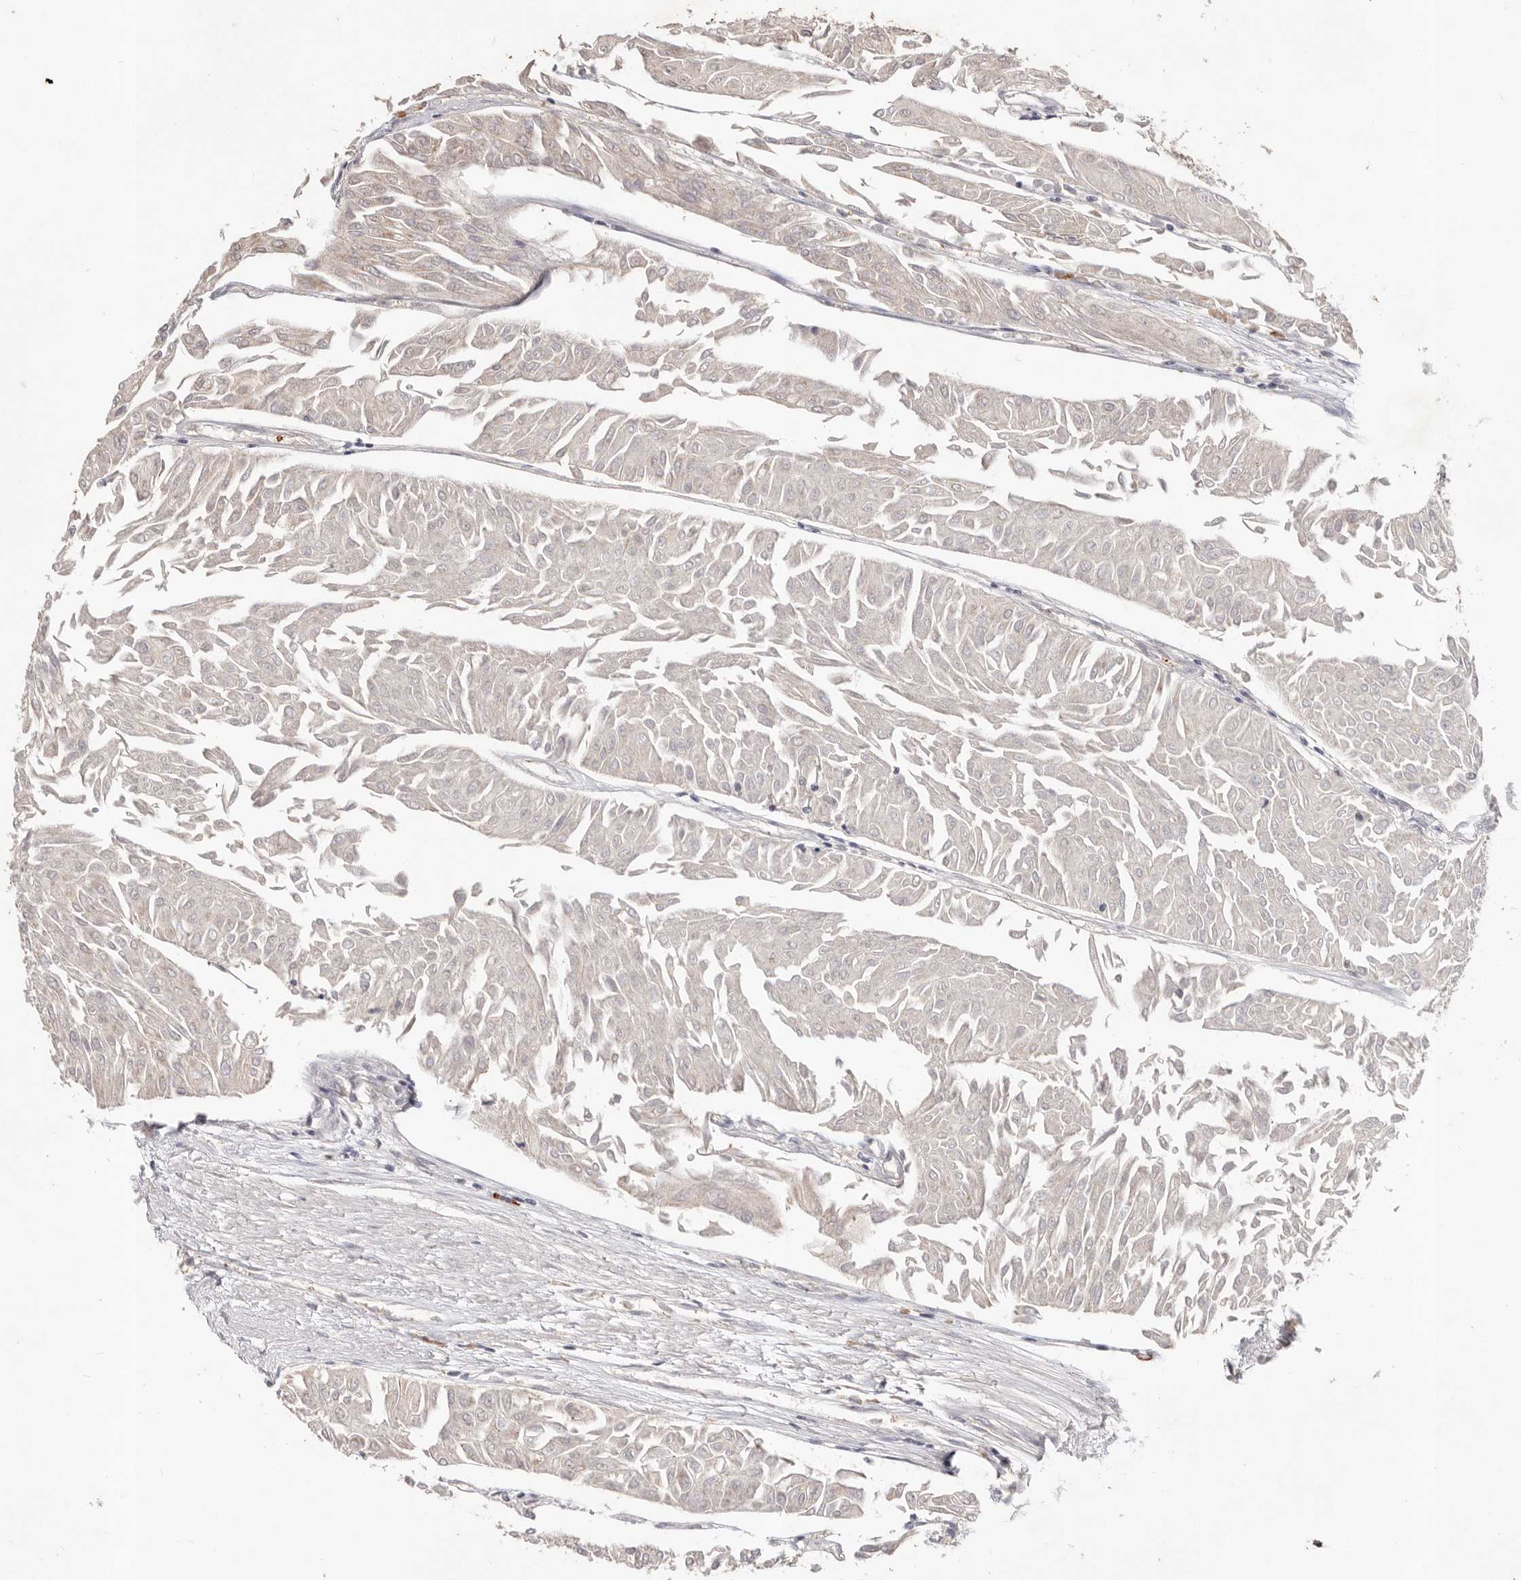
{"staining": {"intensity": "negative", "quantity": "none", "location": "none"}, "tissue": "urothelial cancer", "cell_type": "Tumor cells", "image_type": "cancer", "snomed": [{"axis": "morphology", "description": "Urothelial carcinoma, Low grade"}, {"axis": "topography", "description": "Urinary bladder"}], "caption": "The image reveals no significant positivity in tumor cells of urothelial cancer. (DAB (3,3'-diaminobenzidine) IHC, high magnification).", "gene": "WDR77", "patient": {"sex": "male", "age": 67}}